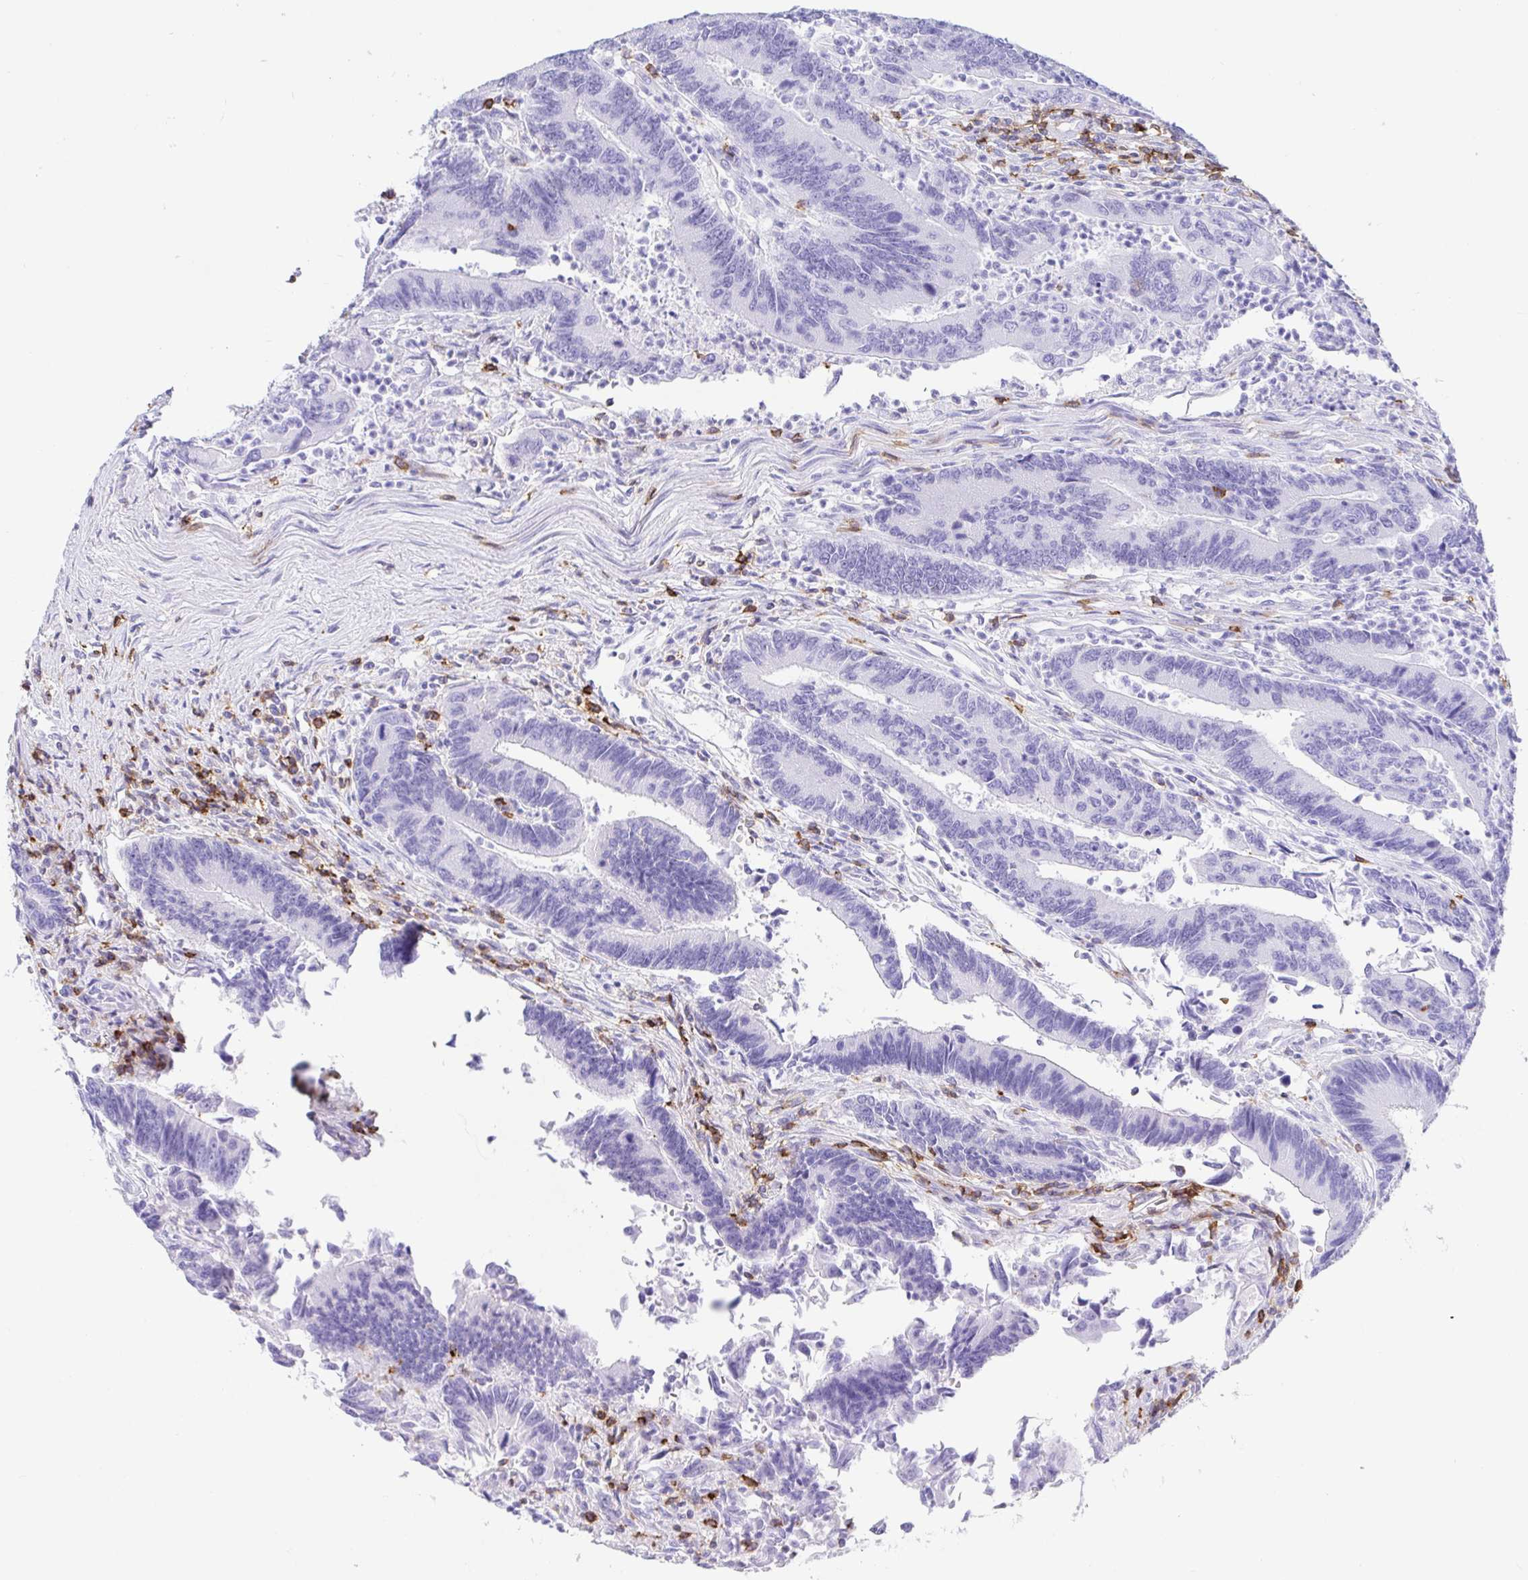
{"staining": {"intensity": "negative", "quantity": "none", "location": "none"}, "tissue": "colorectal cancer", "cell_type": "Tumor cells", "image_type": "cancer", "snomed": [{"axis": "morphology", "description": "Adenocarcinoma, NOS"}, {"axis": "topography", "description": "Colon"}], "caption": "Immunohistochemical staining of human colorectal cancer (adenocarcinoma) demonstrates no significant staining in tumor cells.", "gene": "CD5", "patient": {"sex": "female", "age": 67}}